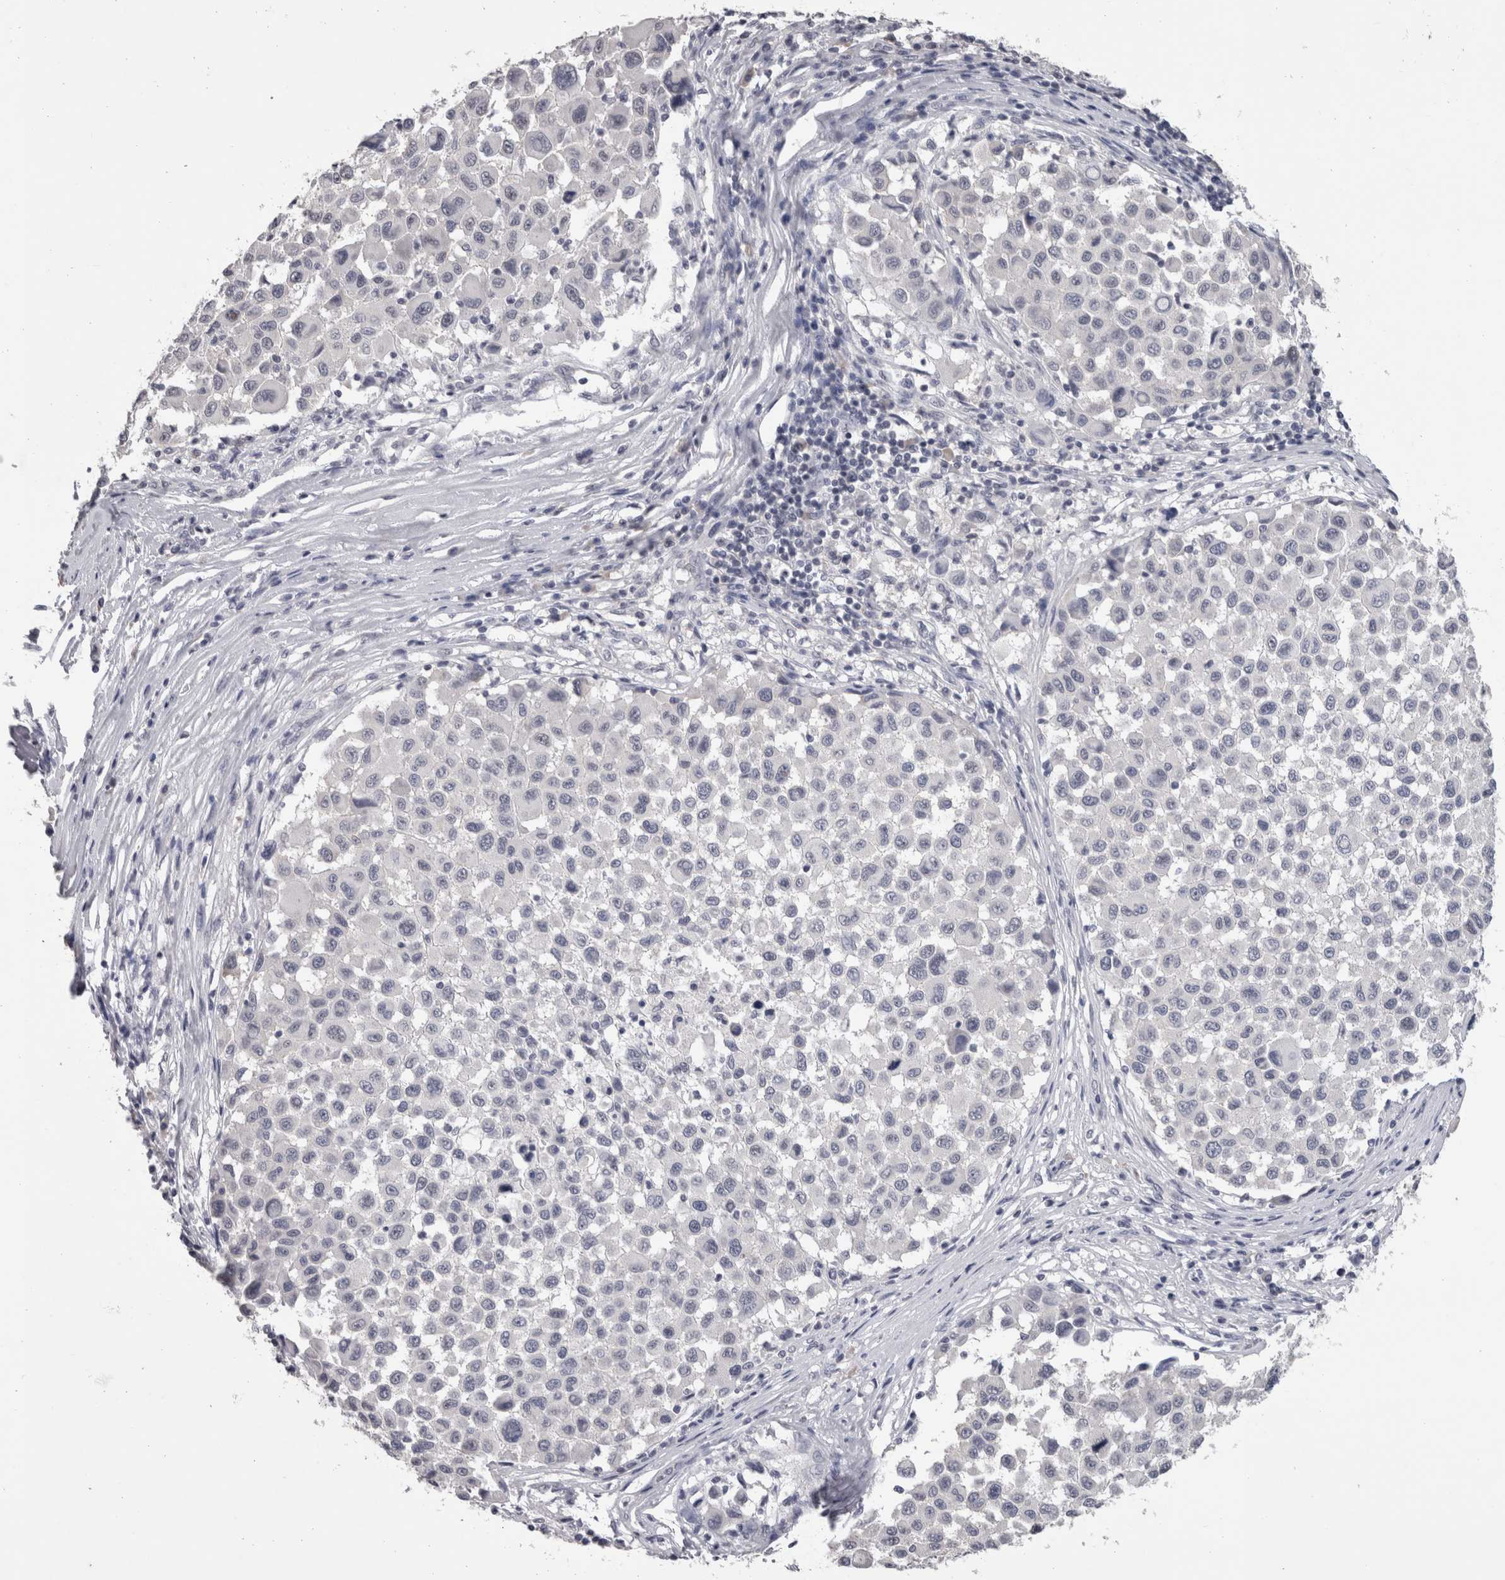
{"staining": {"intensity": "negative", "quantity": "none", "location": "none"}, "tissue": "melanoma", "cell_type": "Tumor cells", "image_type": "cancer", "snomed": [{"axis": "morphology", "description": "Malignant melanoma, Metastatic site"}, {"axis": "topography", "description": "Lymph node"}], "caption": "This micrograph is of melanoma stained with immunohistochemistry (IHC) to label a protein in brown with the nuclei are counter-stained blue. There is no staining in tumor cells.", "gene": "DDX17", "patient": {"sex": "male", "age": 61}}